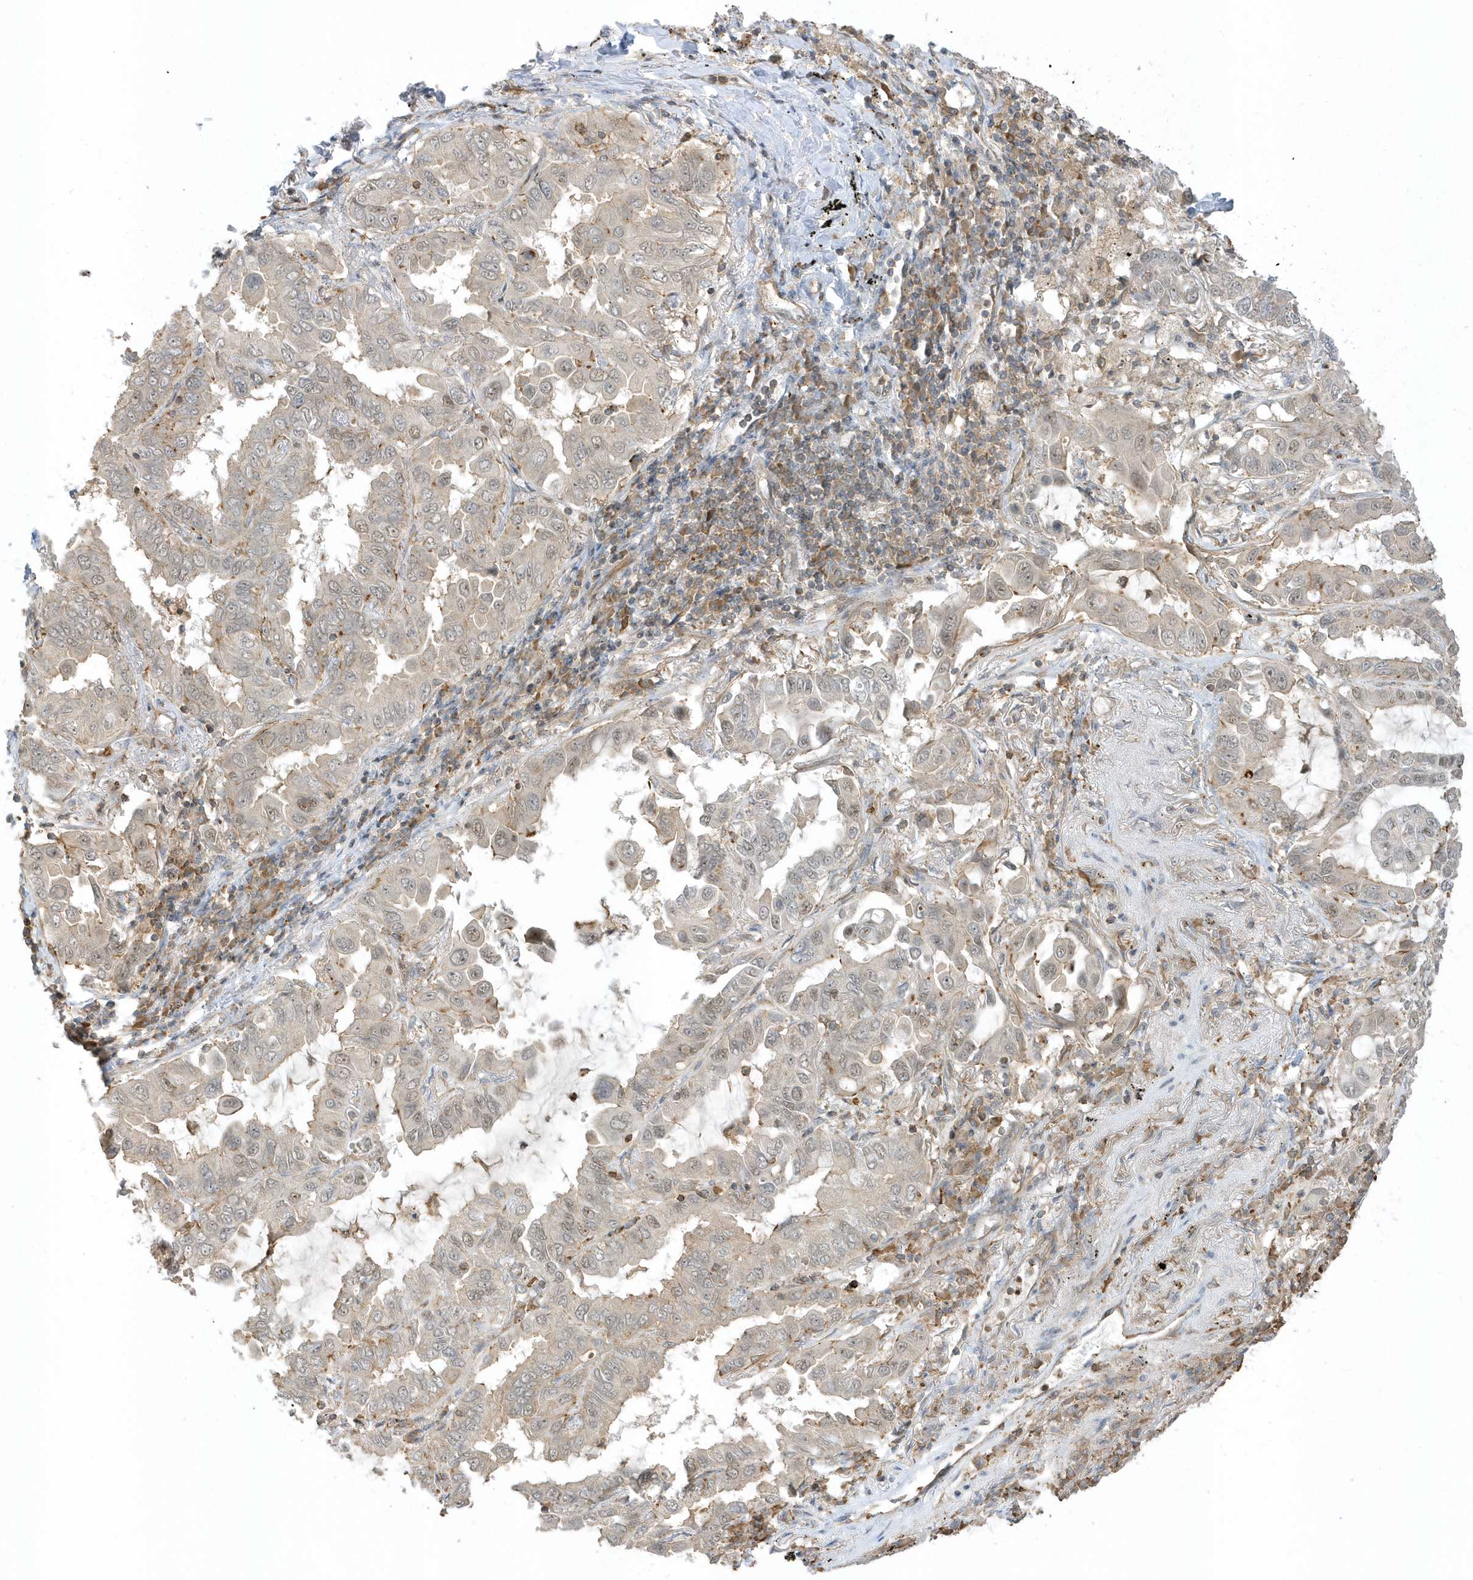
{"staining": {"intensity": "negative", "quantity": "none", "location": "none"}, "tissue": "lung cancer", "cell_type": "Tumor cells", "image_type": "cancer", "snomed": [{"axis": "morphology", "description": "Adenocarcinoma, NOS"}, {"axis": "topography", "description": "Lung"}], "caption": "This is an immunohistochemistry histopathology image of lung cancer (adenocarcinoma). There is no staining in tumor cells.", "gene": "ZBTB8A", "patient": {"sex": "male", "age": 64}}